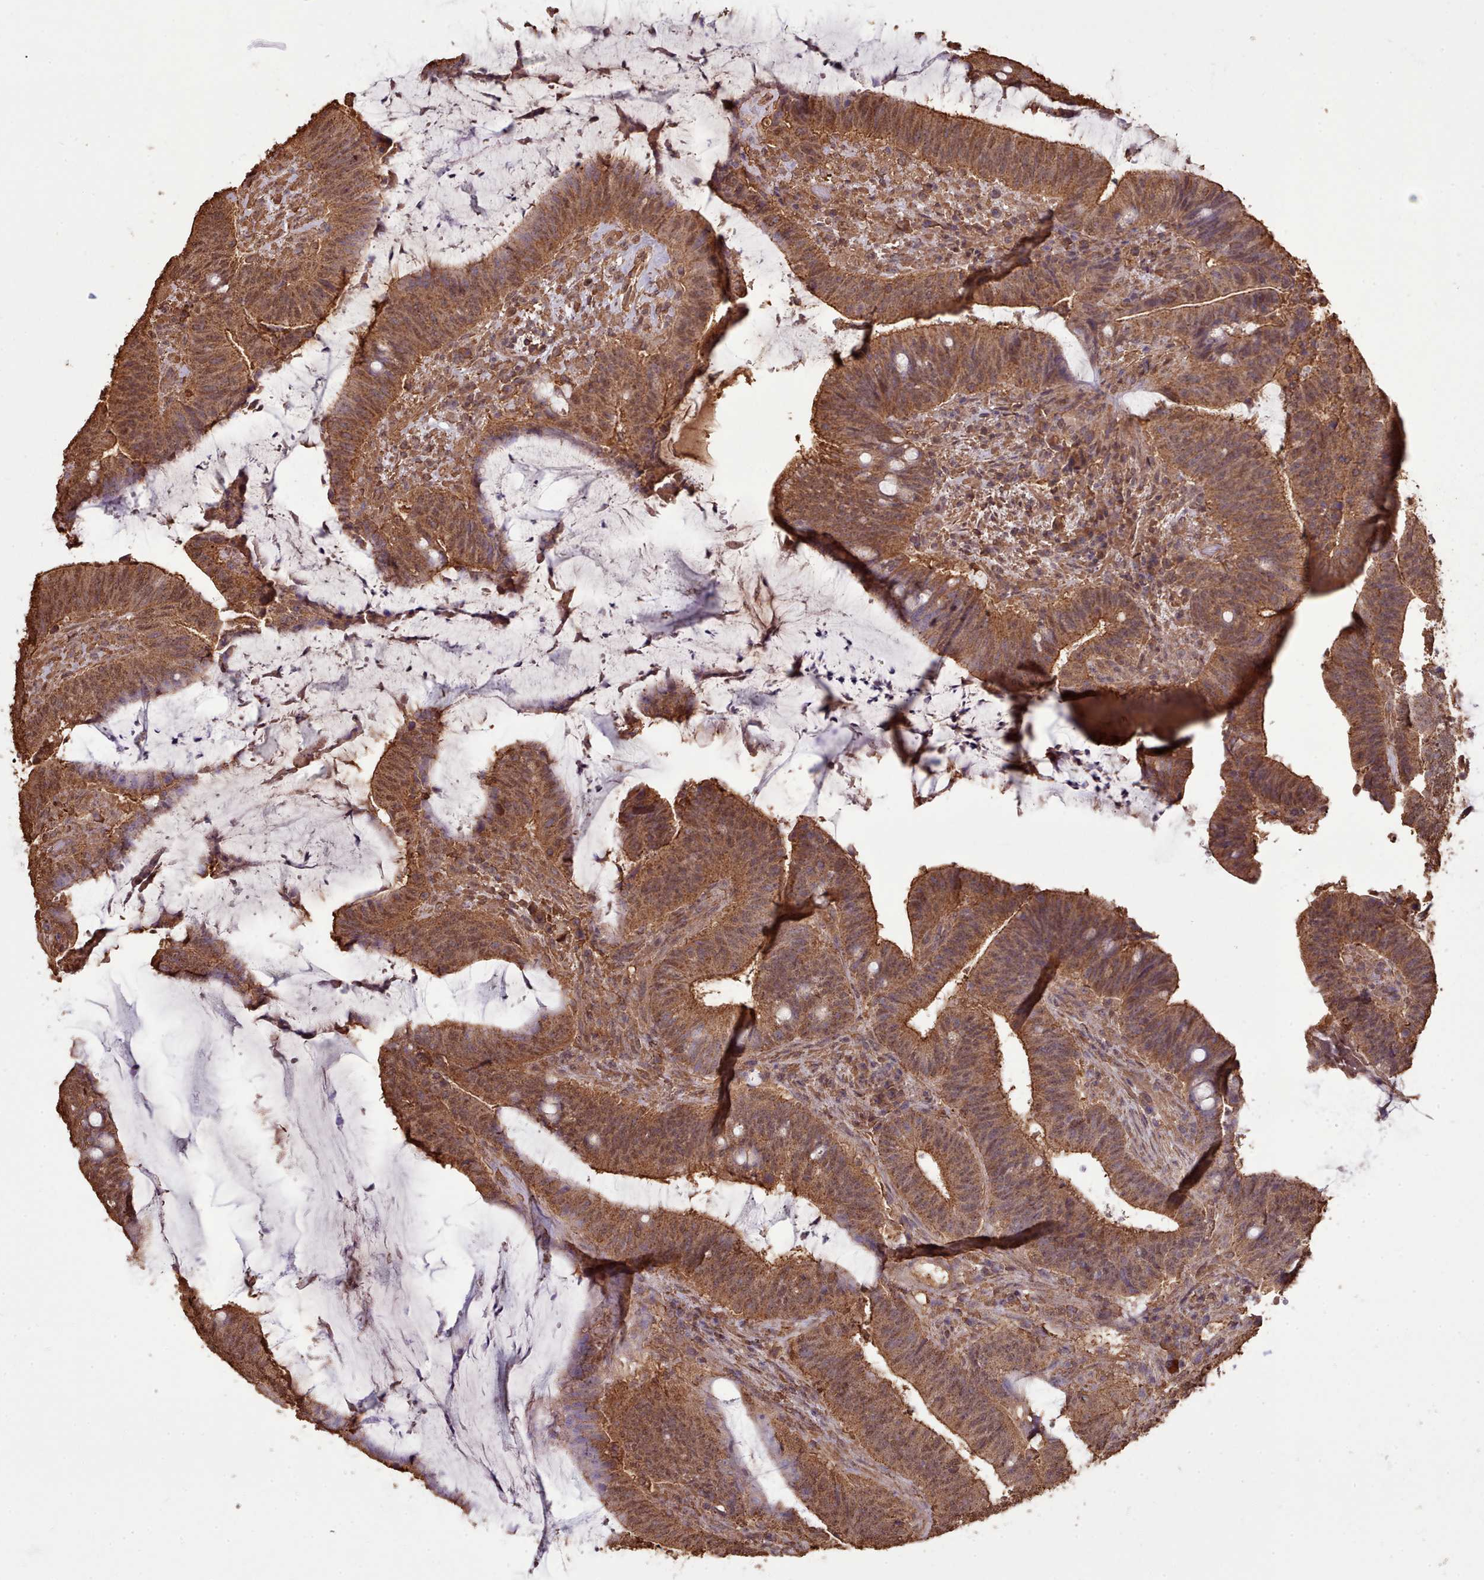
{"staining": {"intensity": "moderate", "quantity": ">75%", "location": "cytoplasmic/membranous"}, "tissue": "colorectal cancer", "cell_type": "Tumor cells", "image_type": "cancer", "snomed": [{"axis": "morphology", "description": "Adenocarcinoma, NOS"}, {"axis": "topography", "description": "Colon"}], "caption": "Tumor cells display medium levels of moderate cytoplasmic/membranous staining in approximately >75% of cells in human adenocarcinoma (colorectal).", "gene": "METRN", "patient": {"sex": "female", "age": 43}}